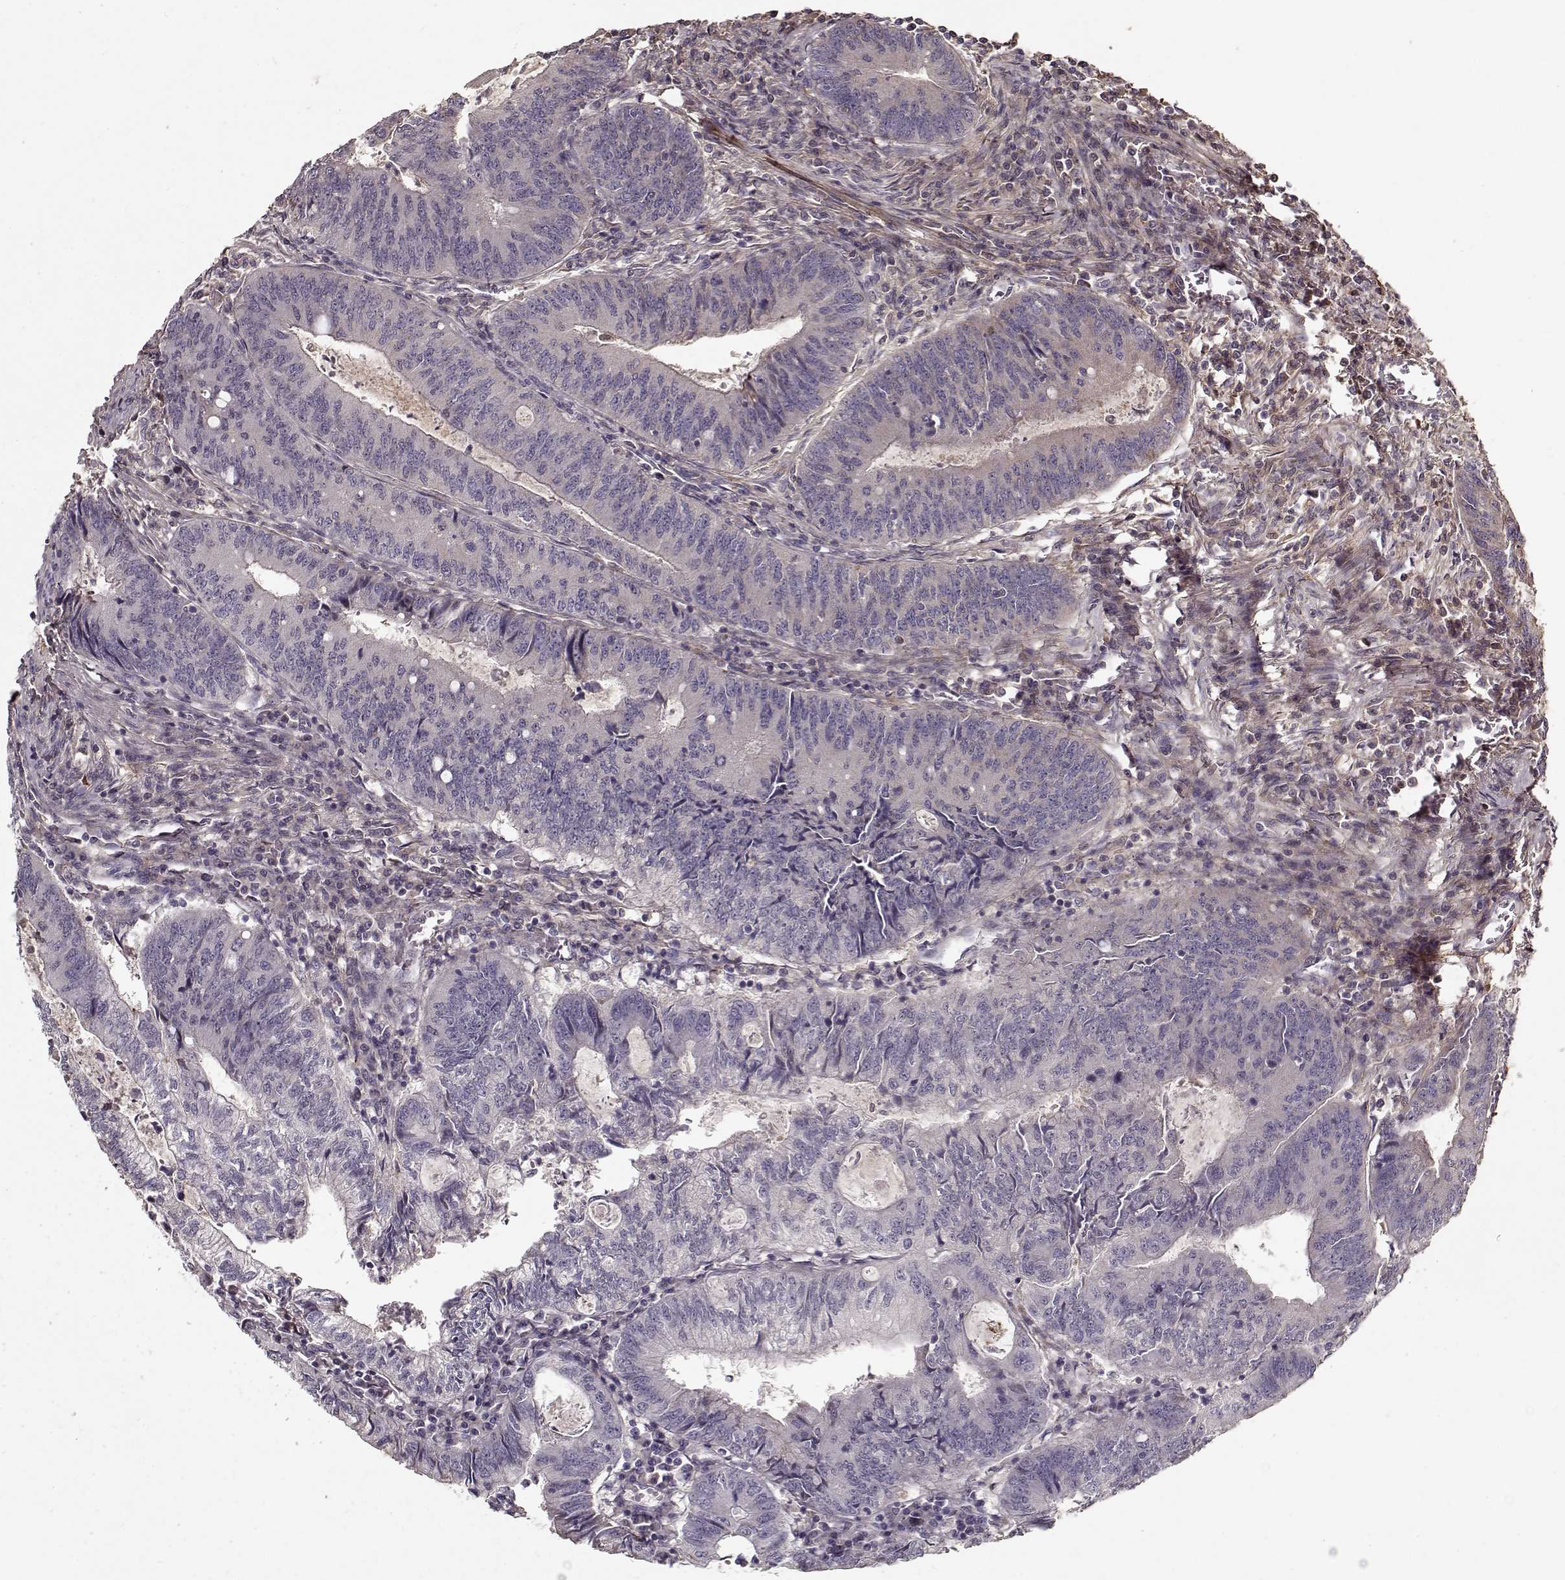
{"staining": {"intensity": "negative", "quantity": "none", "location": "none"}, "tissue": "colorectal cancer", "cell_type": "Tumor cells", "image_type": "cancer", "snomed": [{"axis": "morphology", "description": "Adenocarcinoma, NOS"}, {"axis": "topography", "description": "Colon"}], "caption": "Colorectal cancer (adenocarcinoma) was stained to show a protein in brown. There is no significant positivity in tumor cells. (Brightfield microscopy of DAB (3,3'-diaminobenzidine) immunohistochemistry at high magnification).", "gene": "LUM", "patient": {"sex": "male", "age": 67}}